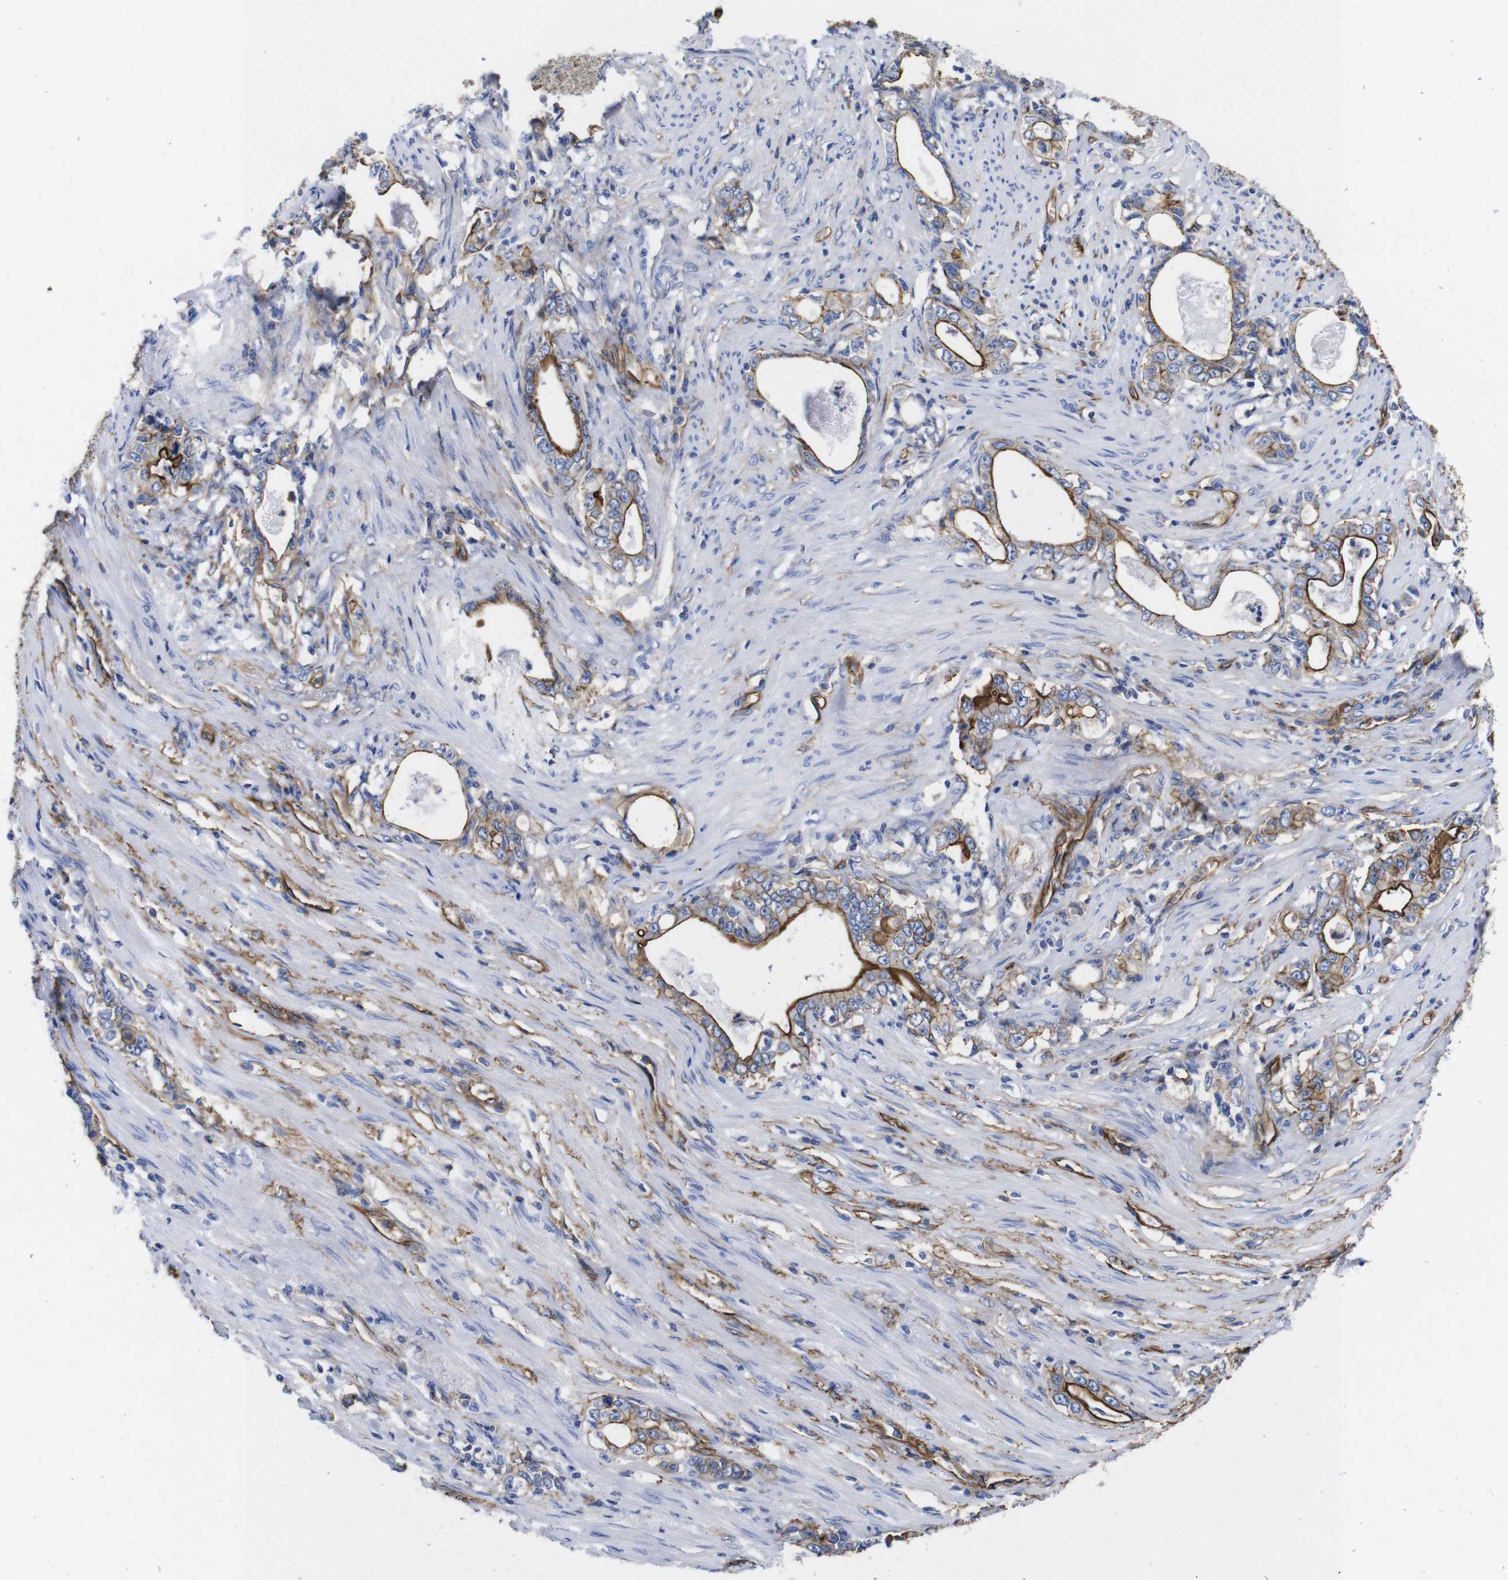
{"staining": {"intensity": "moderate", "quantity": "25%-75%", "location": "cytoplasmic/membranous"}, "tissue": "stomach cancer", "cell_type": "Tumor cells", "image_type": "cancer", "snomed": [{"axis": "morphology", "description": "Adenocarcinoma, NOS"}, {"axis": "topography", "description": "Stomach, lower"}], "caption": "Tumor cells demonstrate medium levels of moderate cytoplasmic/membranous expression in approximately 25%-75% of cells in adenocarcinoma (stomach).", "gene": "SPTBN1", "patient": {"sex": "female", "age": 72}}